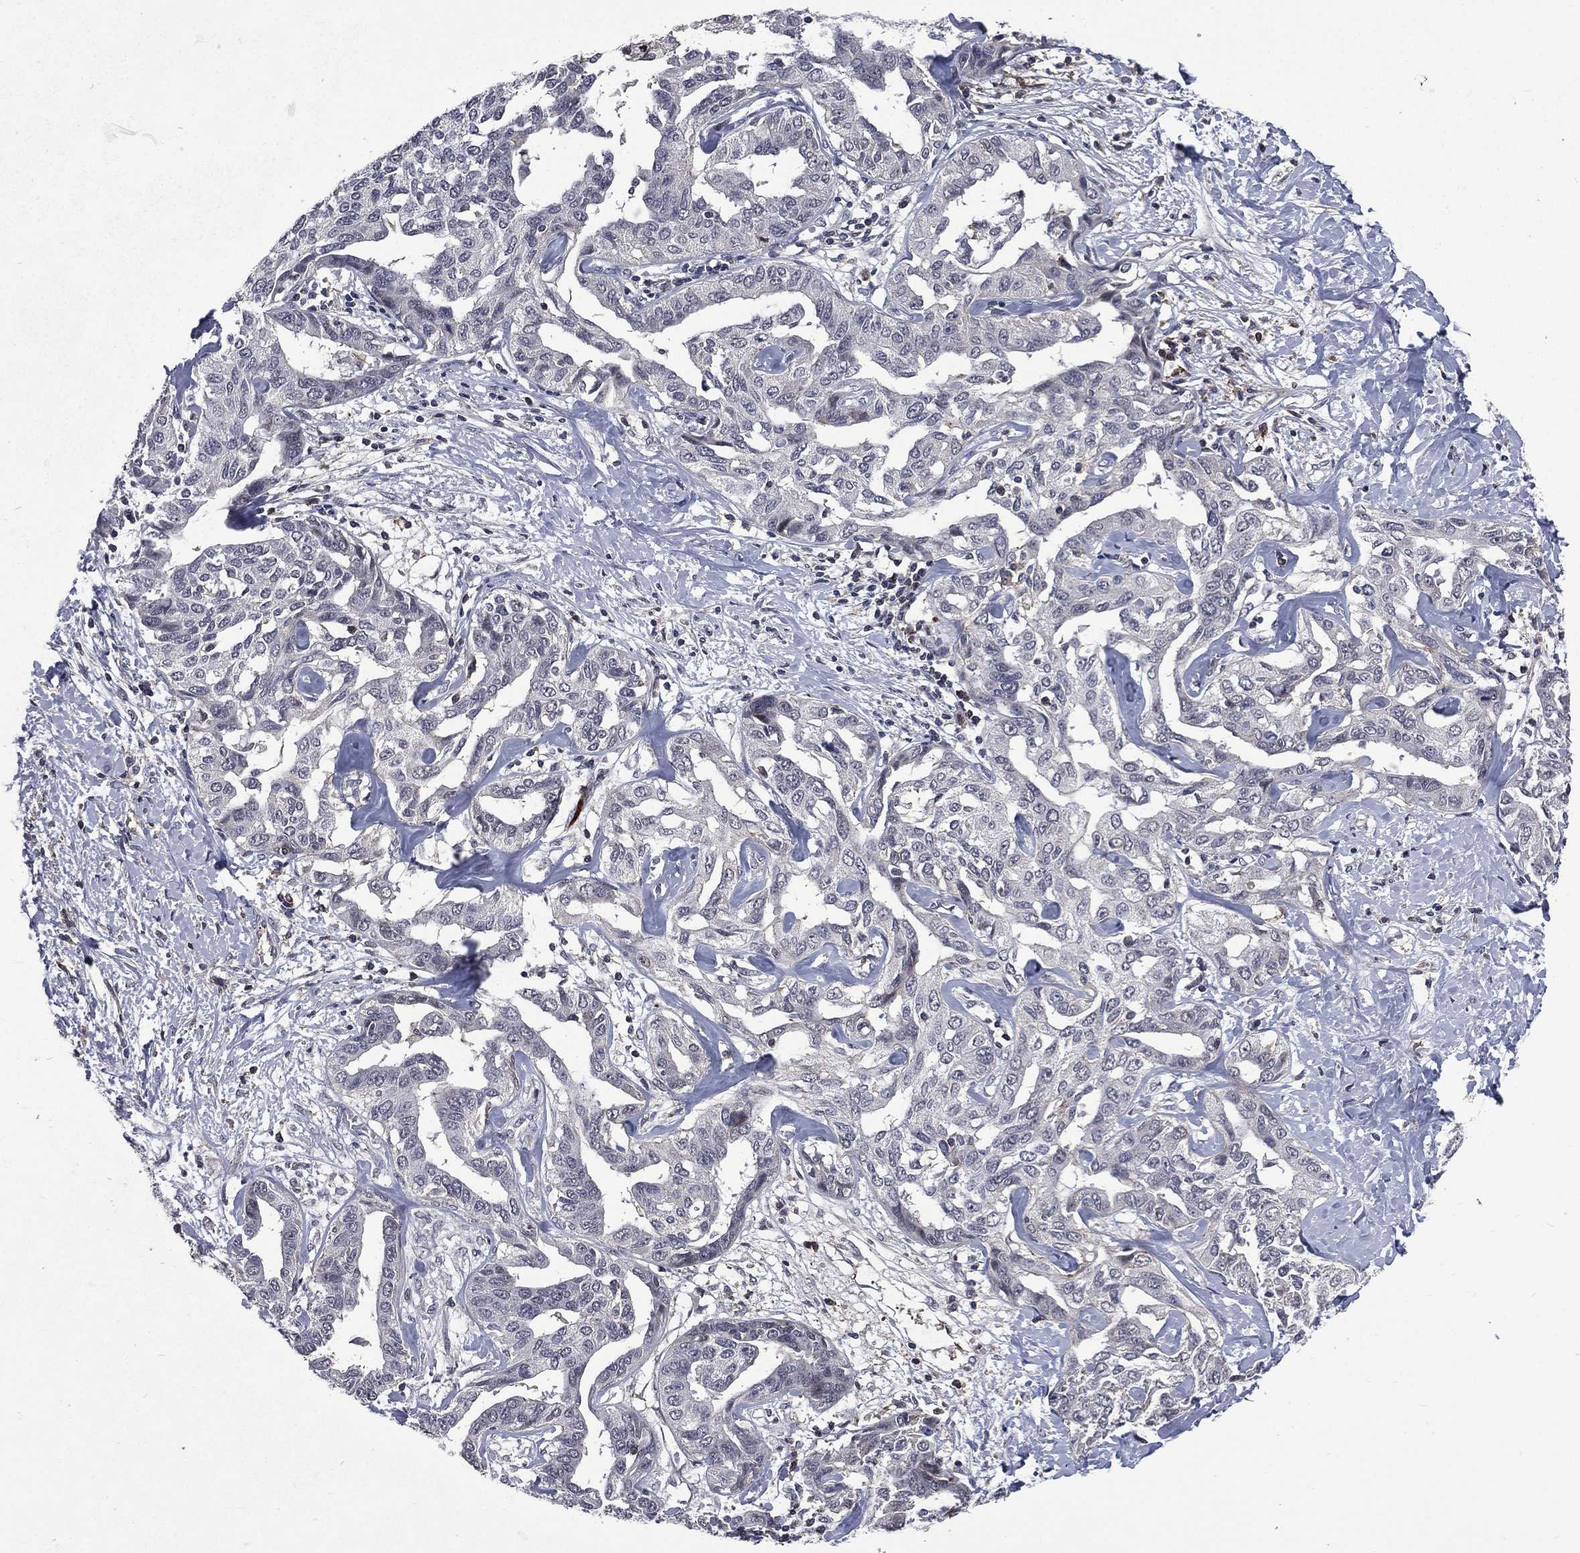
{"staining": {"intensity": "negative", "quantity": "none", "location": "none"}, "tissue": "liver cancer", "cell_type": "Tumor cells", "image_type": "cancer", "snomed": [{"axis": "morphology", "description": "Cholangiocarcinoma"}, {"axis": "topography", "description": "Liver"}], "caption": "An image of liver cancer stained for a protein exhibits no brown staining in tumor cells.", "gene": "FGG", "patient": {"sex": "male", "age": 59}}